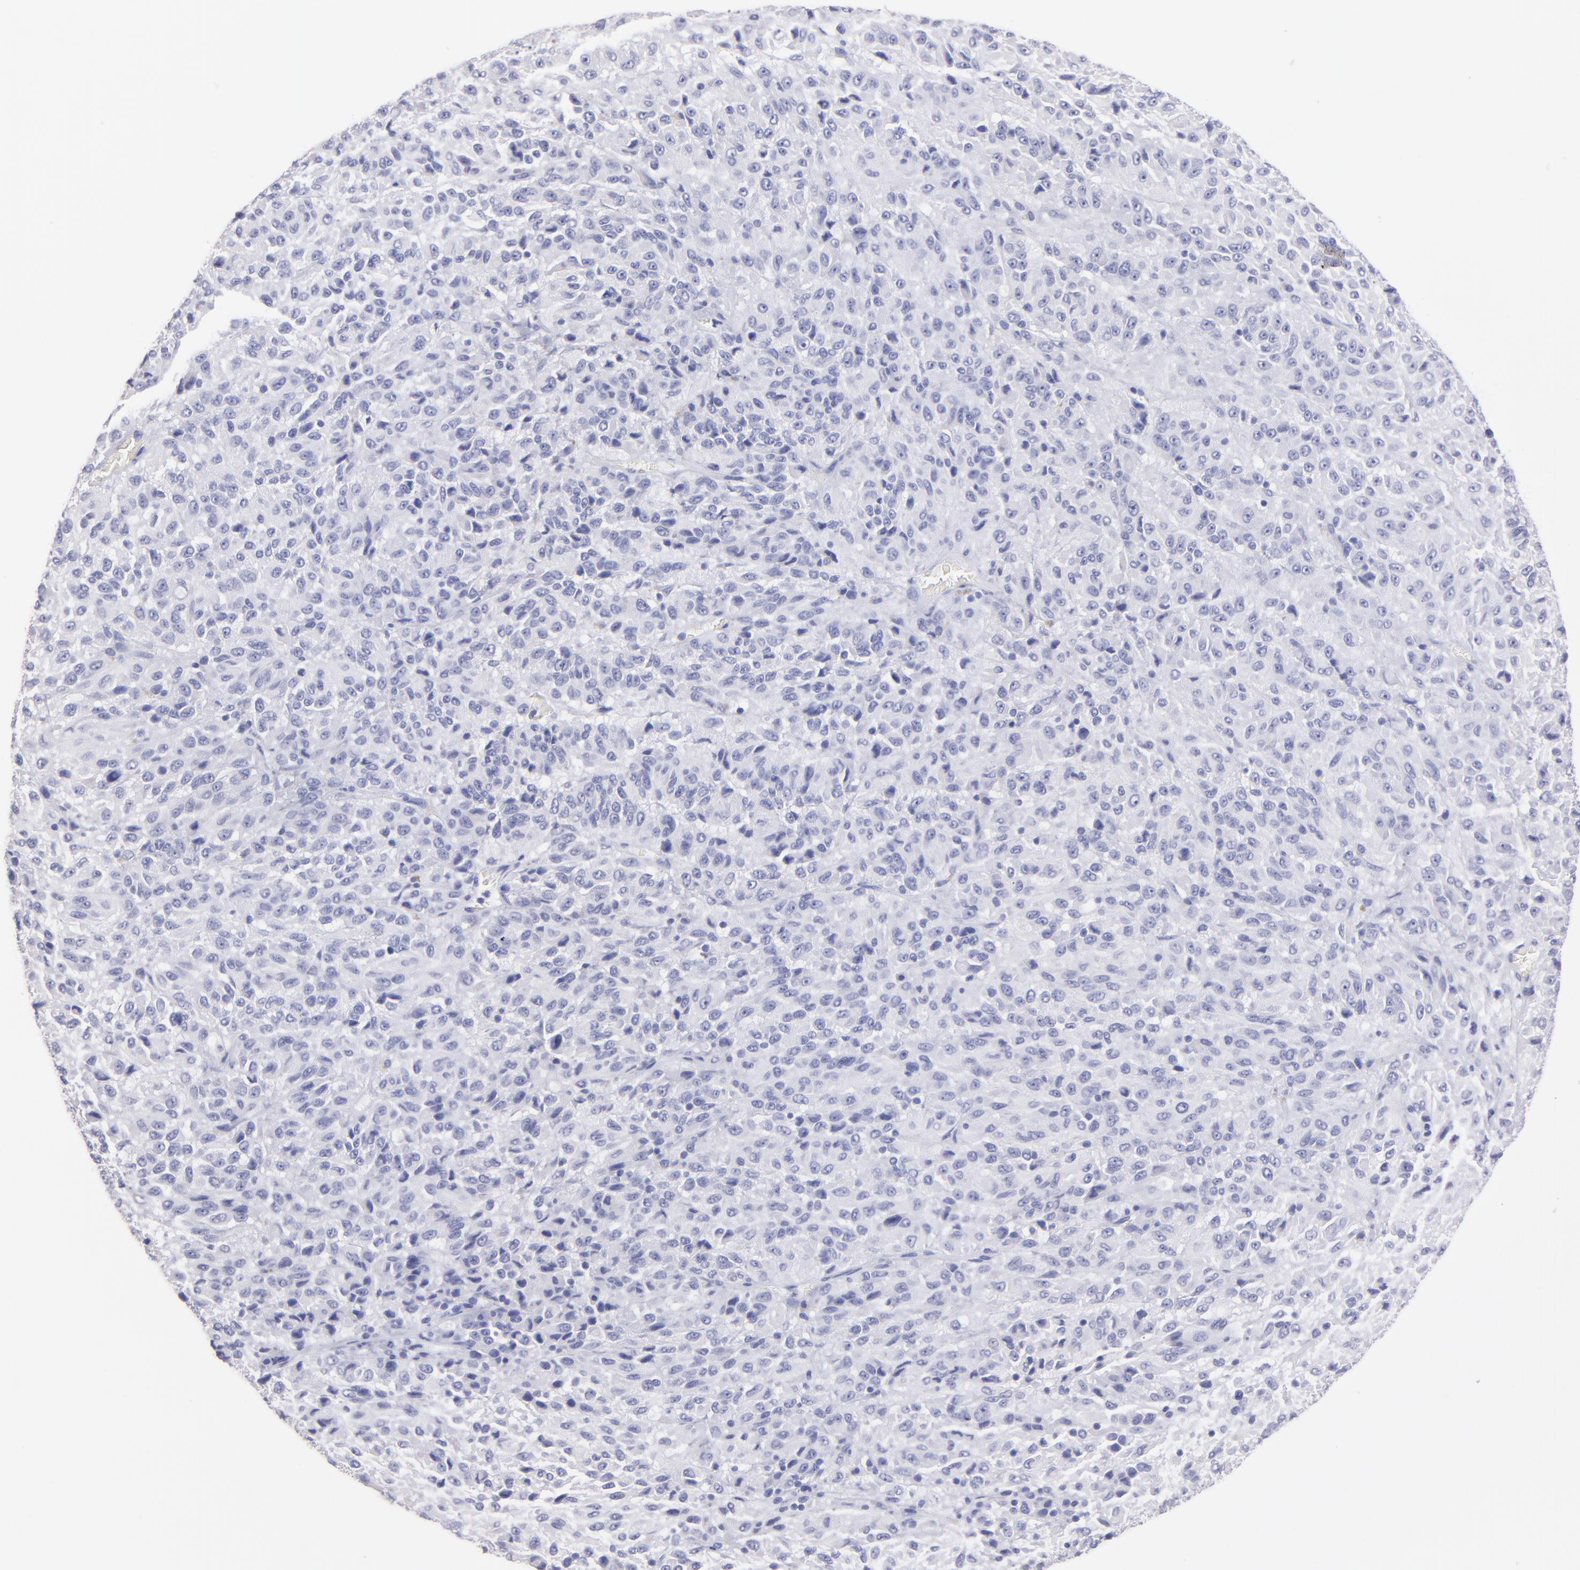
{"staining": {"intensity": "negative", "quantity": "none", "location": "none"}, "tissue": "melanoma", "cell_type": "Tumor cells", "image_type": "cancer", "snomed": [{"axis": "morphology", "description": "Malignant melanoma, Metastatic site"}, {"axis": "topography", "description": "Lung"}], "caption": "This is a photomicrograph of immunohistochemistry staining of malignant melanoma (metastatic site), which shows no positivity in tumor cells. (DAB (3,3'-diaminobenzidine) immunohistochemistry visualized using brightfield microscopy, high magnification).", "gene": "TG", "patient": {"sex": "male", "age": 64}}